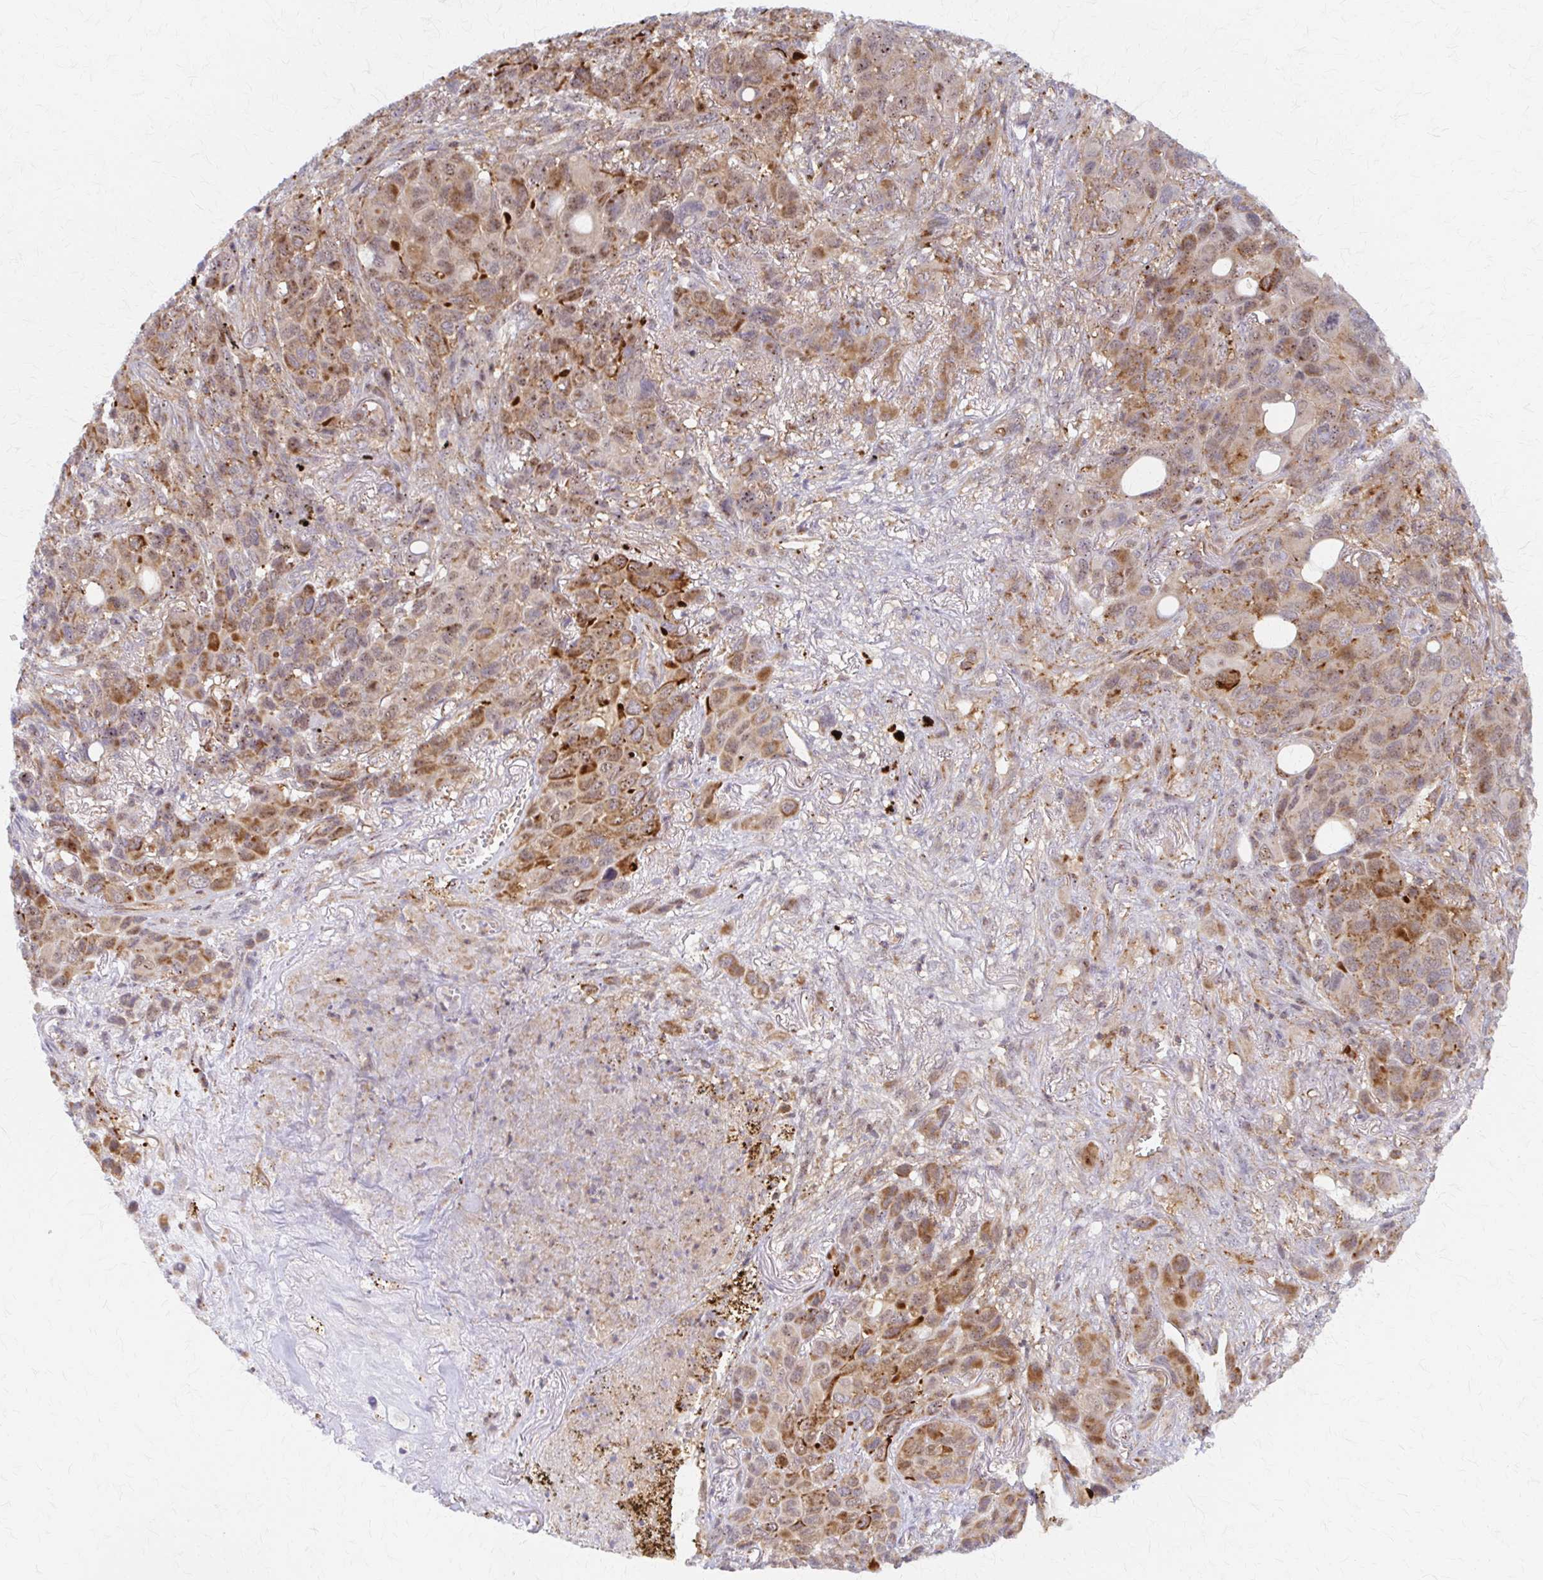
{"staining": {"intensity": "moderate", "quantity": ">75%", "location": "cytoplasmic/membranous"}, "tissue": "melanoma", "cell_type": "Tumor cells", "image_type": "cancer", "snomed": [{"axis": "morphology", "description": "Malignant melanoma, Metastatic site"}, {"axis": "topography", "description": "Lung"}], "caption": "This image exhibits malignant melanoma (metastatic site) stained with immunohistochemistry to label a protein in brown. The cytoplasmic/membranous of tumor cells show moderate positivity for the protein. Nuclei are counter-stained blue.", "gene": "ARHGAP35", "patient": {"sex": "male", "age": 48}}